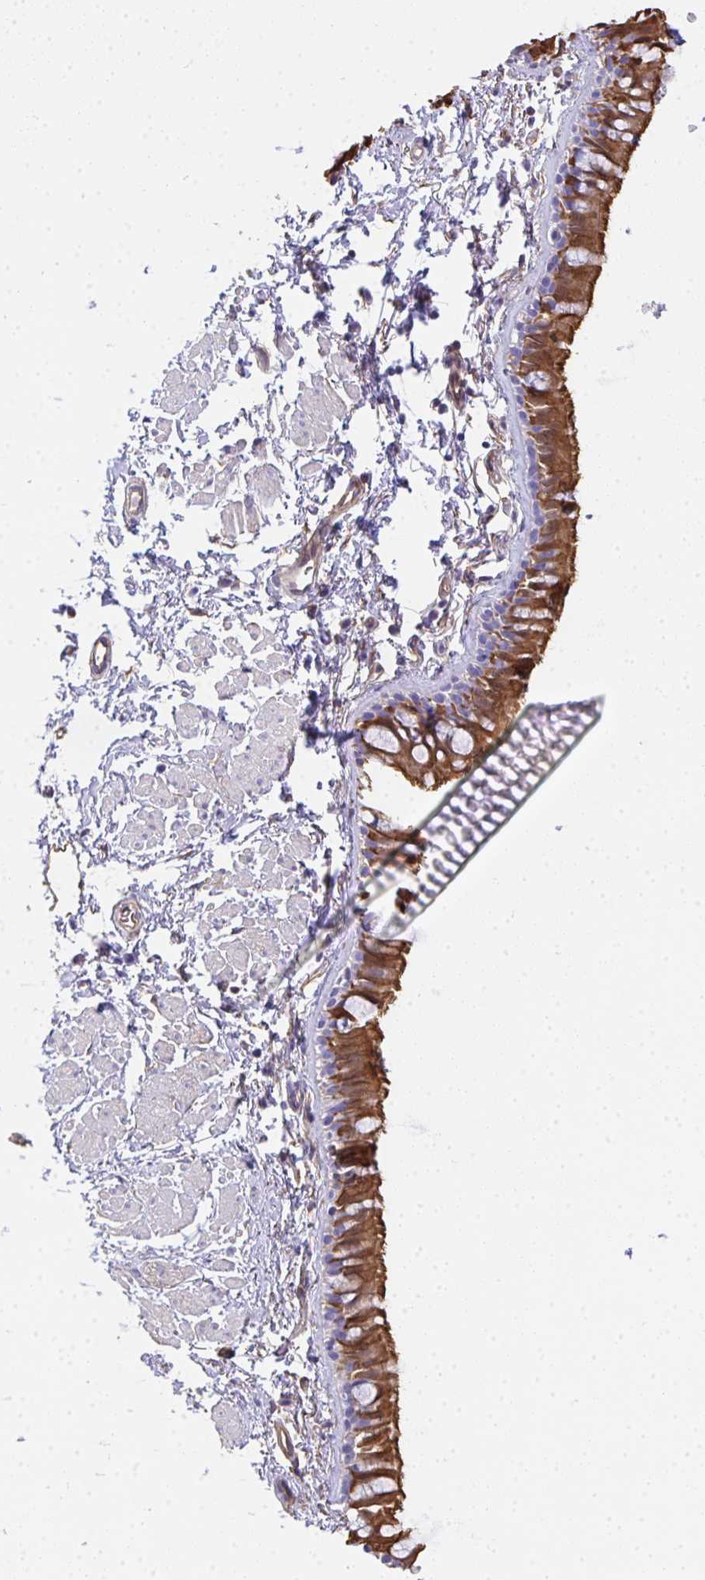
{"staining": {"intensity": "strong", "quantity": "25%-75%", "location": "cytoplasmic/membranous"}, "tissue": "bronchus", "cell_type": "Respiratory epithelial cells", "image_type": "normal", "snomed": [{"axis": "morphology", "description": "Normal tissue, NOS"}, {"axis": "topography", "description": "Lymph node"}, {"axis": "topography", "description": "Cartilage tissue"}, {"axis": "topography", "description": "Bronchus"}], "caption": "Unremarkable bronchus displays strong cytoplasmic/membranous expression in about 25%-75% of respiratory epithelial cells.", "gene": "TNFAIP8", "patient": {"sex": "female", "age": 70}}